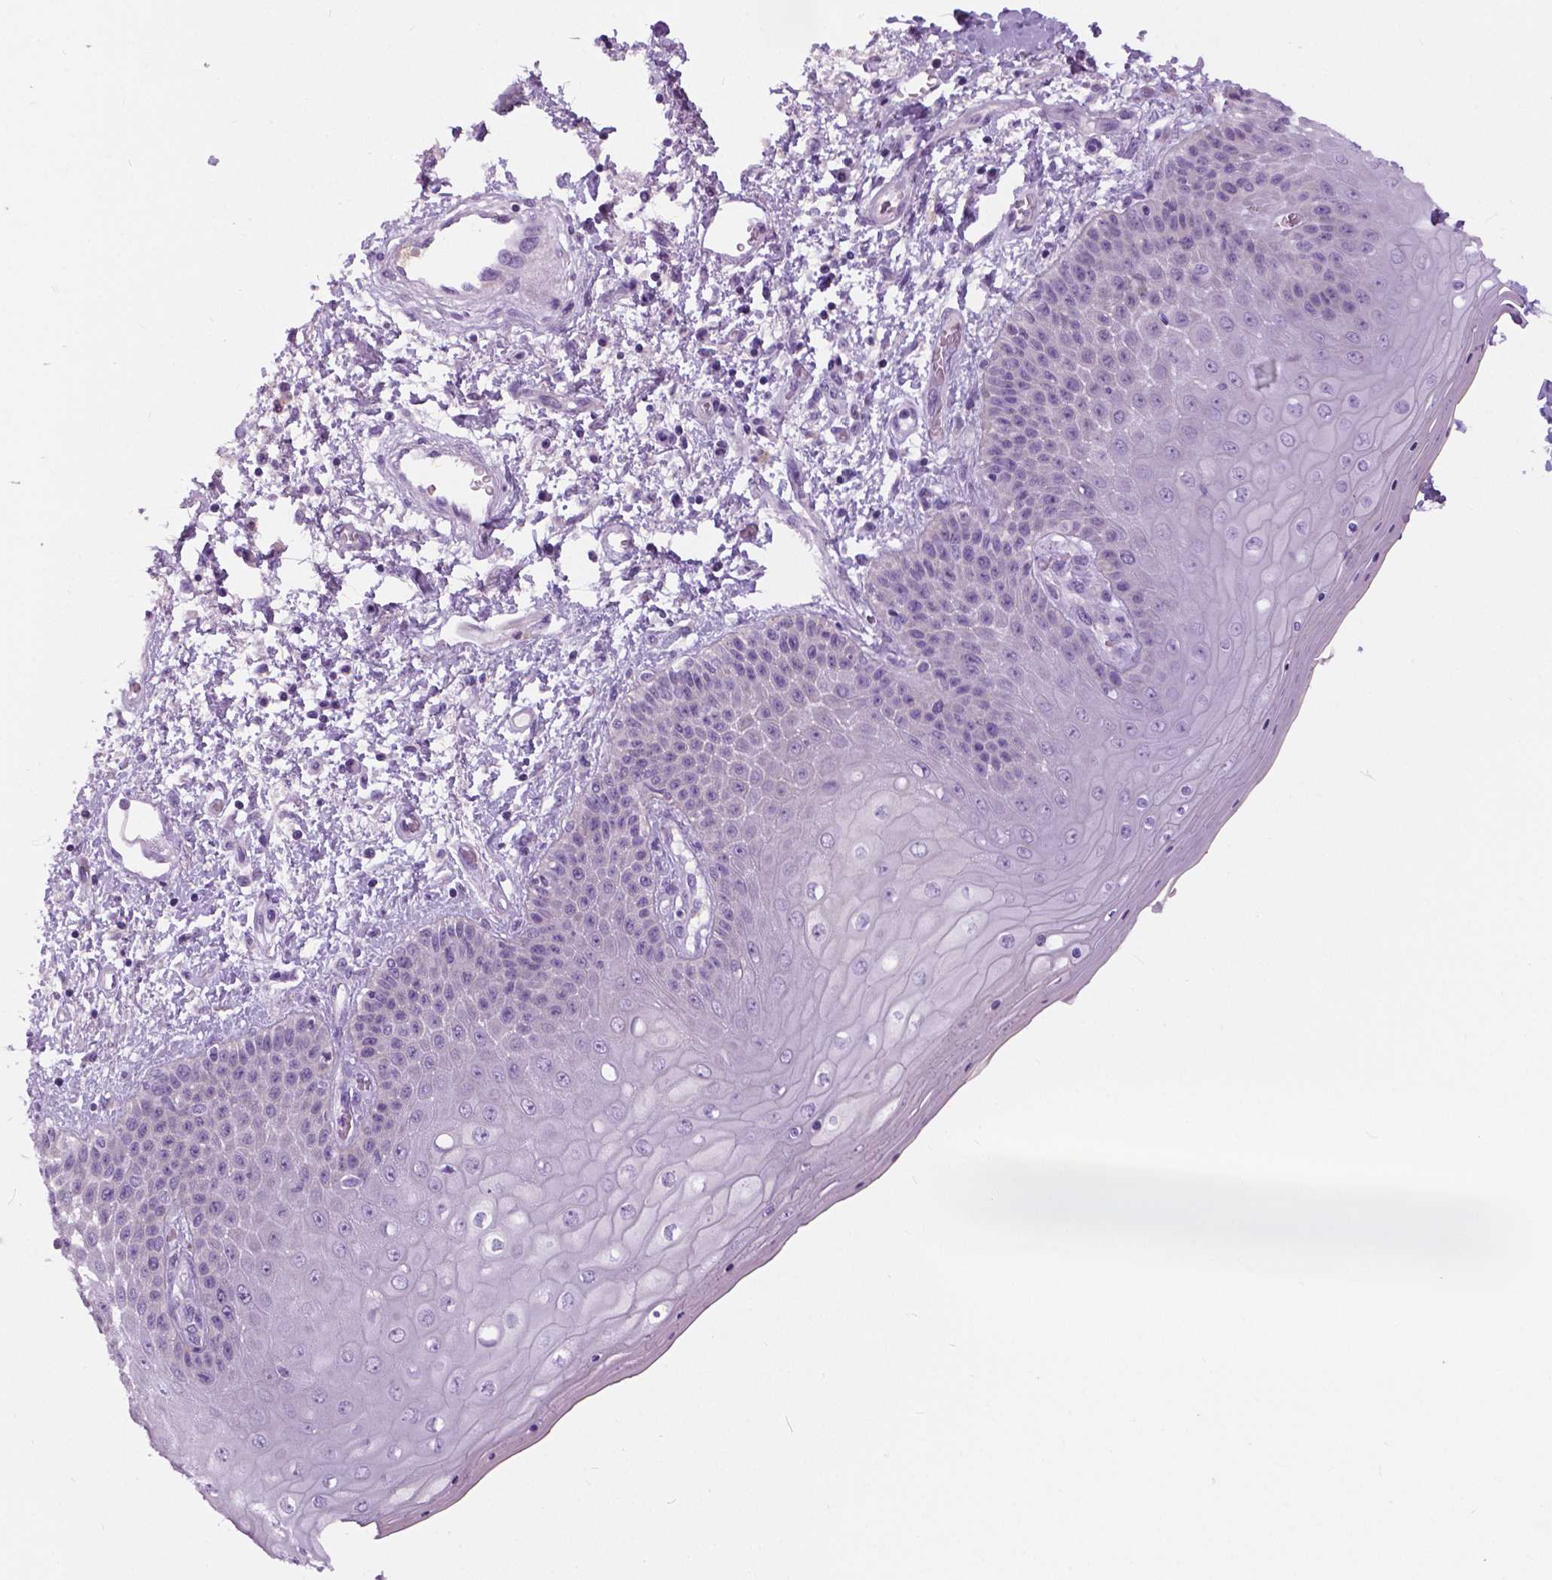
{"staining": {"intensity": "negative", "quantity": "none", "location": "none"}, "tissue": "skin", "cell_type": "Epidermal cells", "image_type": "normal", "snomed": [{"axis": "morphology", "description": "Normal tissue, NOS"}, {"axis": "topography", "description": "Anal"}], "caption": "DAB (3,3'-diaminobenzidine) immunohistochemical staining of normal human skin demonstrates no significant positivity in epidermal cells.", "gene": "TP53TG5", "patient": {"sex": "female", "age": 46}}